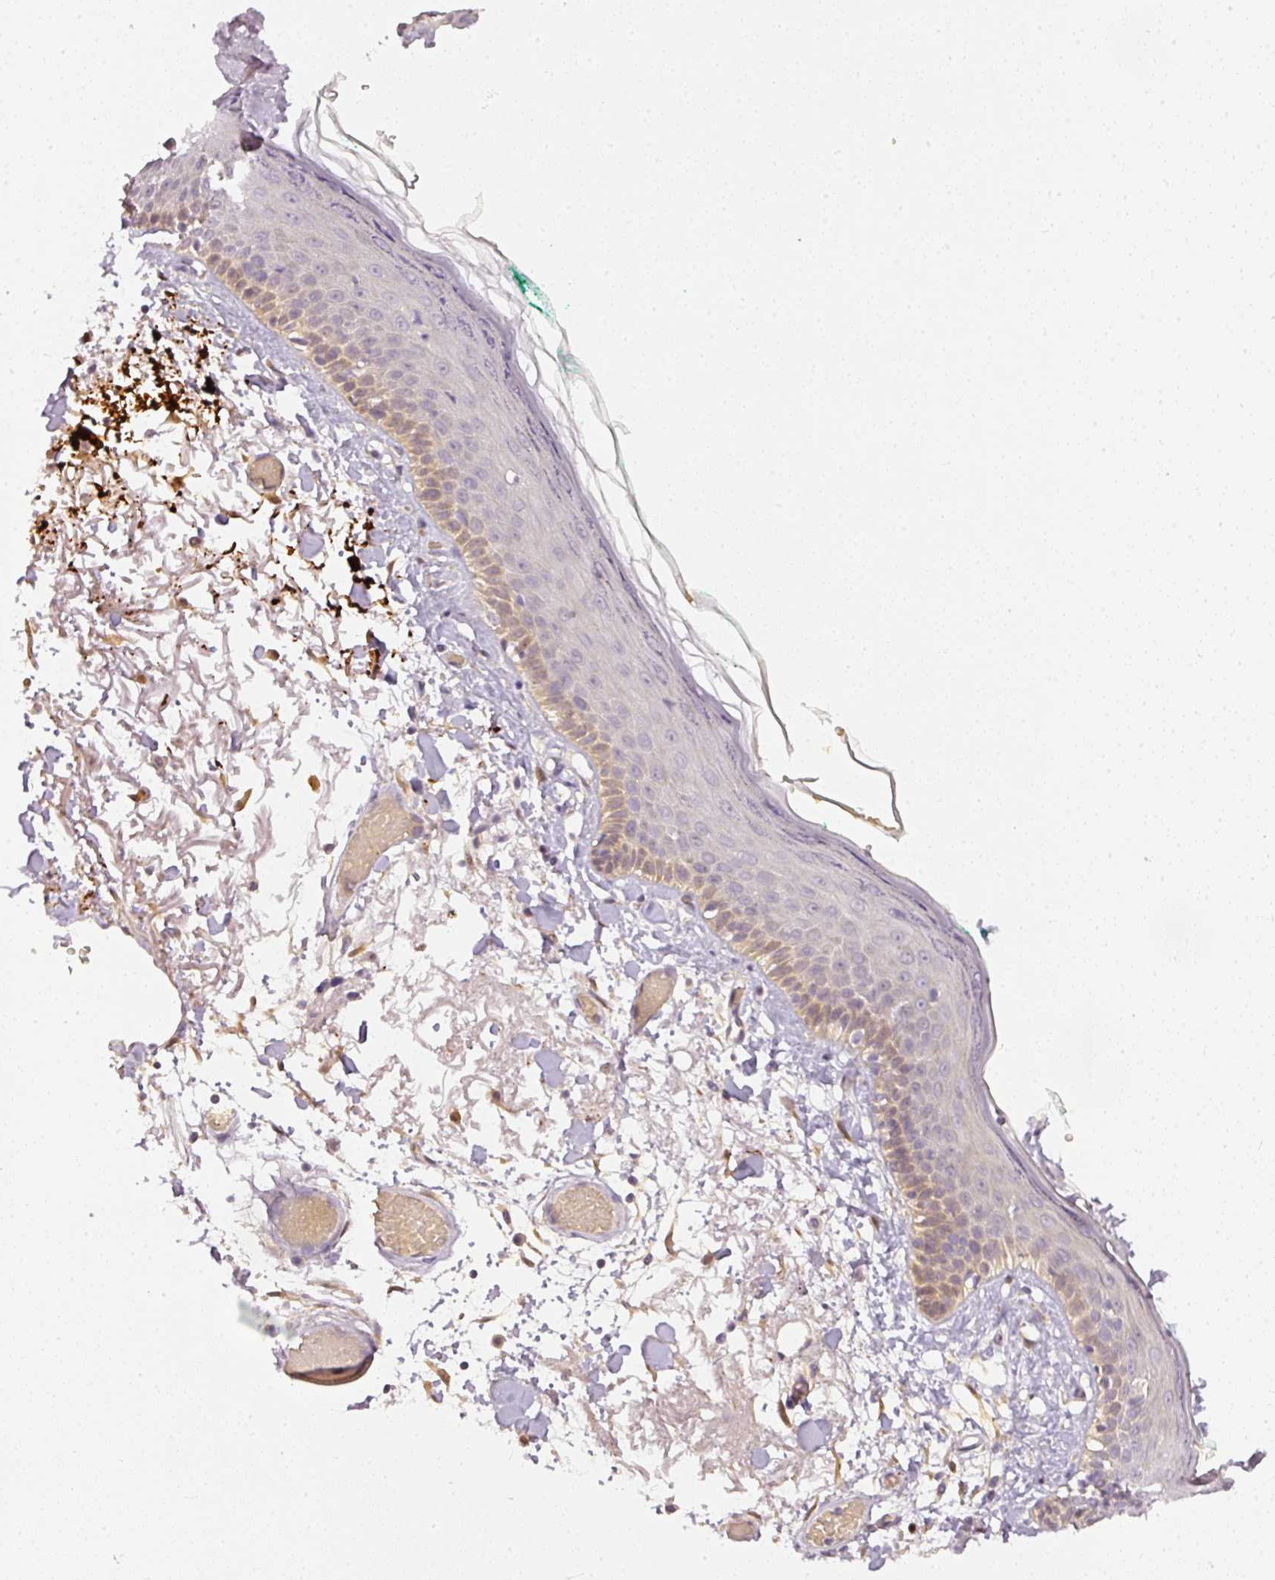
{"staining": {"intensity": "moderate", "quantity": ">75%", "location": "cytoplasmic/membranous"}, "tissue": "skin", "cell_type": "Fibroblasts", "image_type": "normal", "snomed": [{"axis": "morphology", "description": "Normal tissue, NOS"}, {"axis": "topography", "description": "Skin"}], "caption": "Immunohistochemical staining of normal human skin displays >75% levels of moderate cytoplasmic/membranous protein expression in about >75% of fibroblasts.", "gene": "ADH5", "patient": {"sex": "male", "age": 79}}